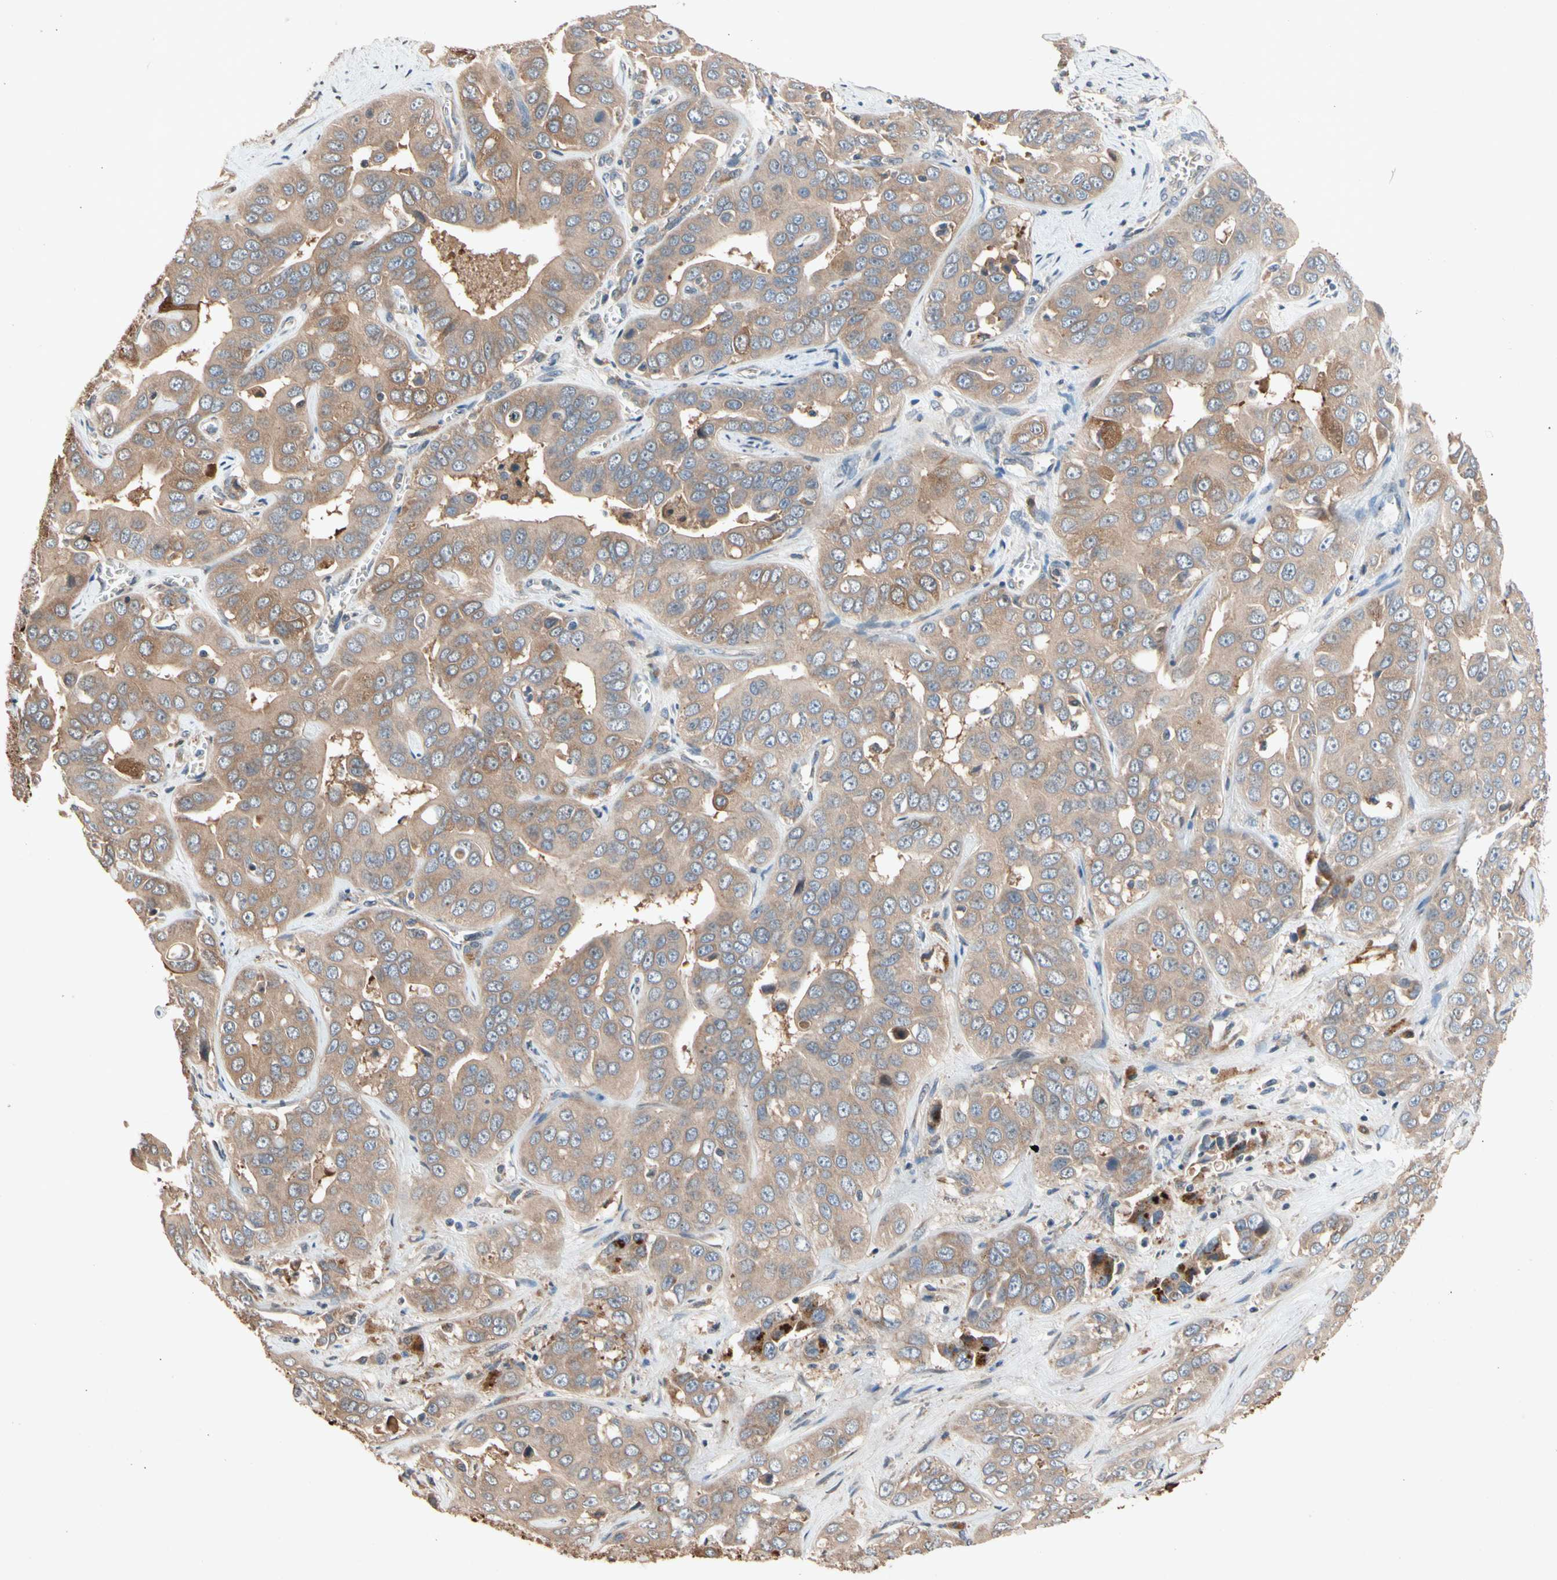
{"staining": {"intensity": "moderate", "quantity": ">75%", "location": "cytoplasmic/membranous"}, "tissue": "liver cancer", "cell_type": "Tumor cells", "image_type": "cancer", "snomed": [{"axis": "morphology", "description": "Cholangiocarcinoma"}, {"axis": "topography", "description": "Liver"}], "caption": "Human liver cancer stained with a protein marker exhibits moderate staining in tumor cells.", "gene": "PRDX4", "patient": {"sex": "female", "age": 52}}